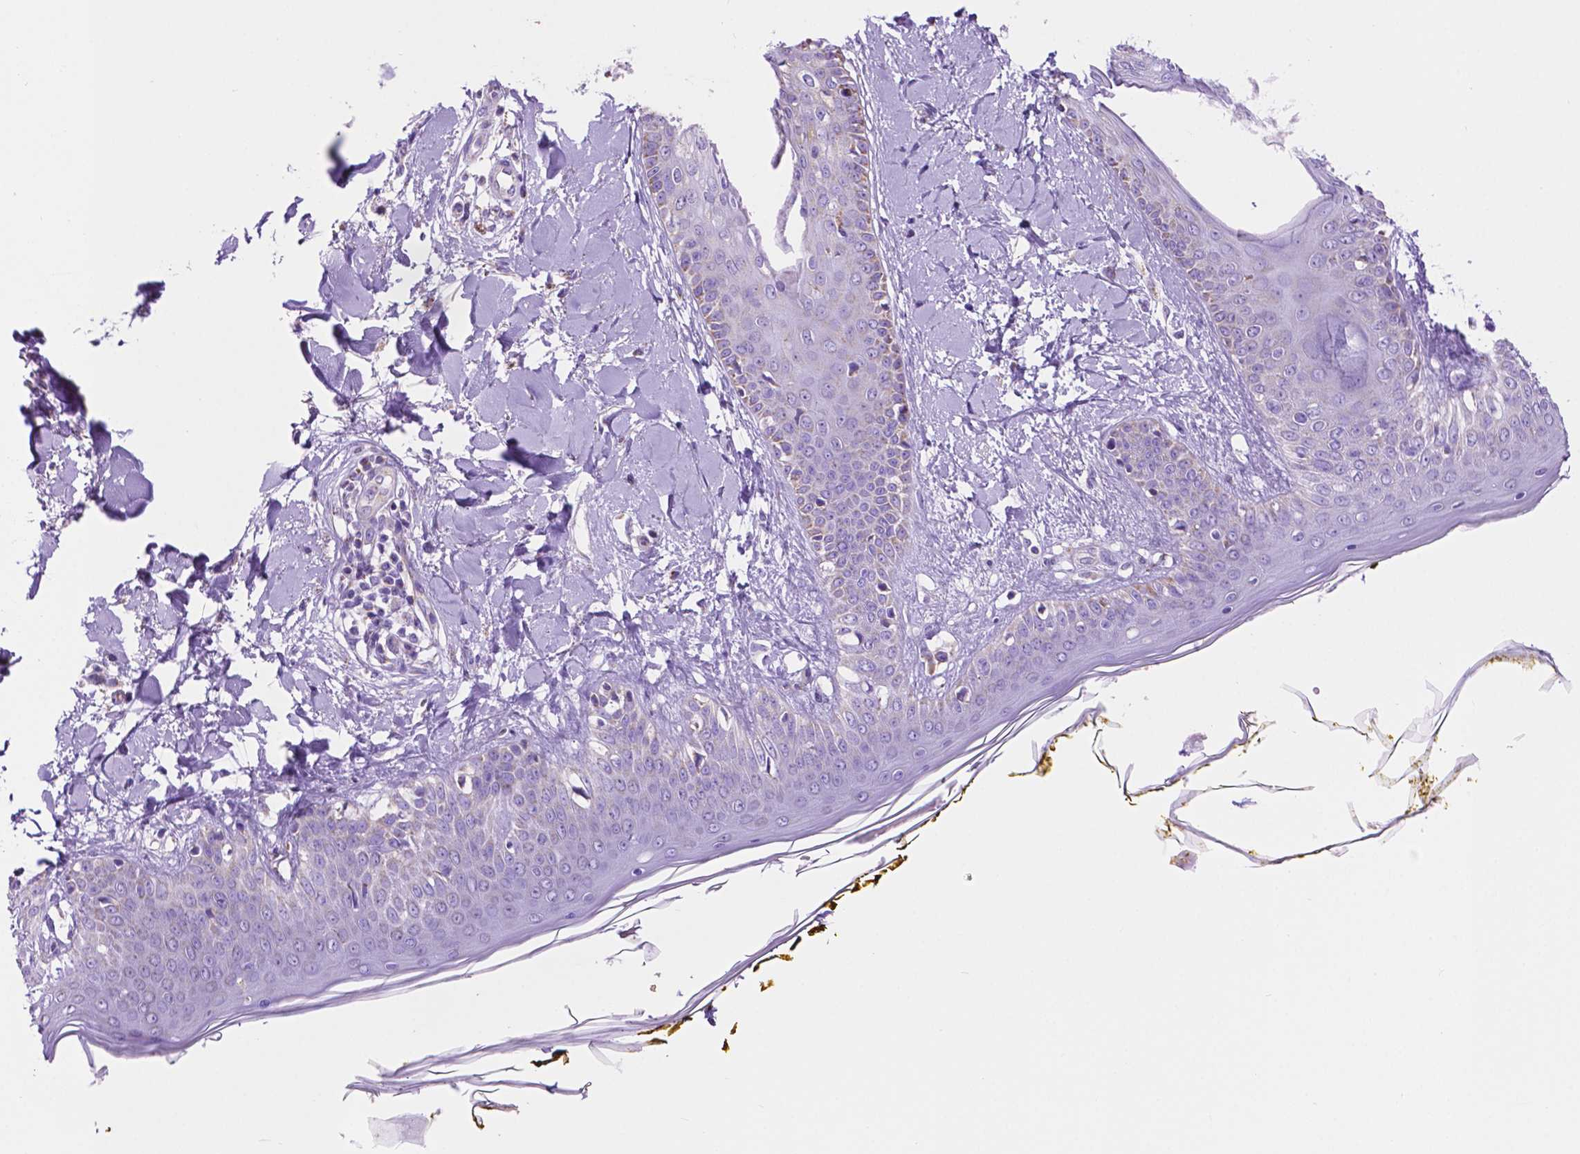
{"staining": {"intensity": "negative", "quantity": "none", "location": "none"}, "tissue": "skin", "cell_type": "Fibroblasts", "image_type": "normal", "snomed": [{"axis": "morphology", "description": "Normal tissue, NOS"}, {"axis": "topography", "description": "Skin"}], "caption": "The micrograph reveals no significant staining in fibroblasts of skin.", "gene": "GDPD5", "patient": {"sex": "female", "age": 34}}